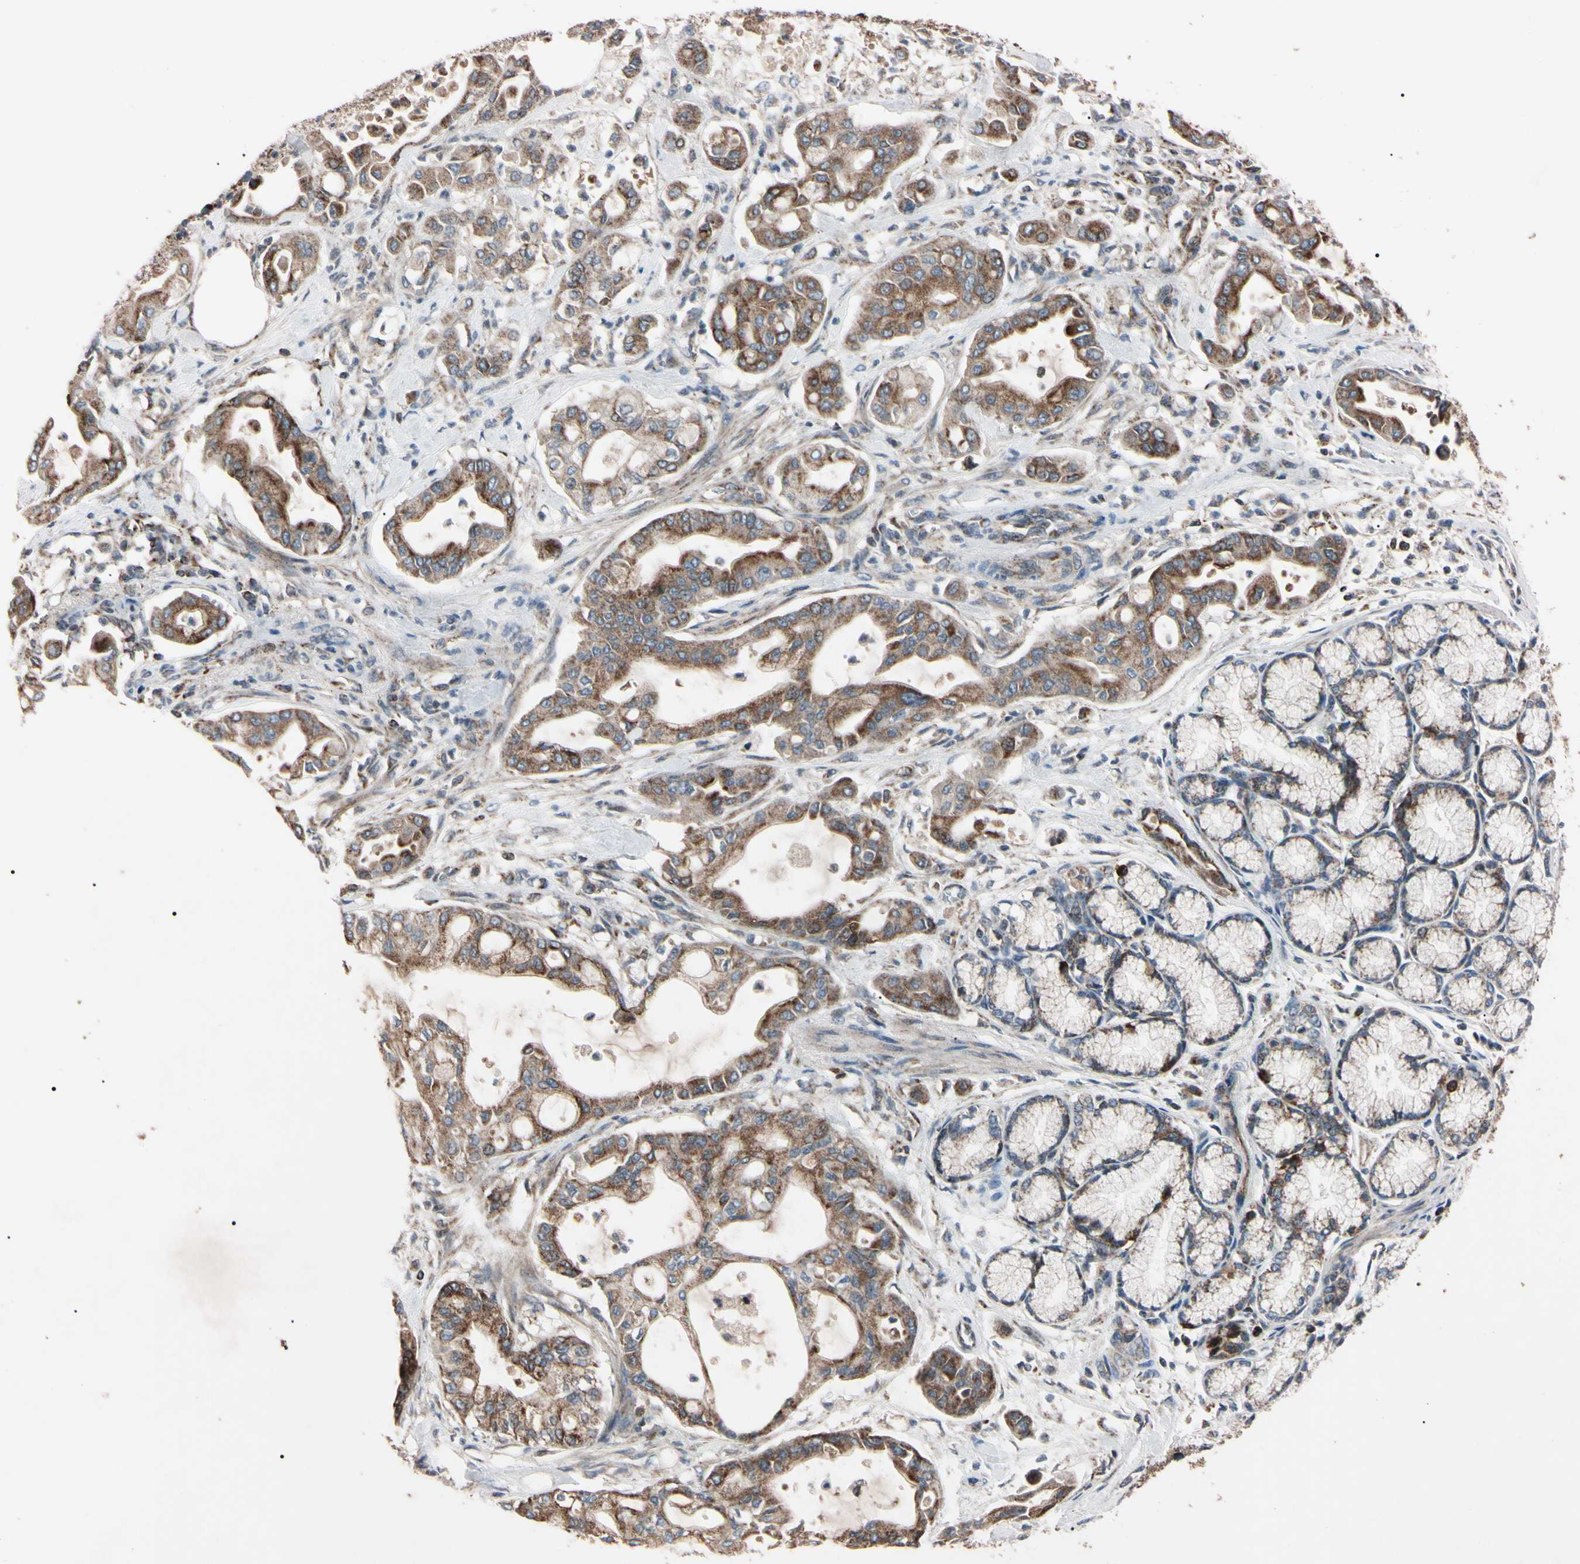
{"staining": {"intensity": "weak", "quantity": ">75%", "location": "cytoplasmic/membranous"}, "tissue": "pancreatic cancer", "cell_type": "Tumor cells", "image_type": "cancer", "snomed": [{"axis": "morphology", "description": "Adenocarcinoma, NOS"}, {"axis": "morphology", "description": "Adenocarcinoma, metastatic, NOS"}, {"axis": "topography", "description": "Lymph node"}, {"axis": "topography", "description": "Pancreas"}, {"axis": "topography", "description": "Duodenum"}], "caption": "The micrograph reveals immunohistochemical staining of pancreatic cancer. There is weak cytoplasmic/membranous staining is seen in about >75% of tumor cells.", "gene": "TNFRSF1A", "patient": {"sex": "female", "age": 64}}